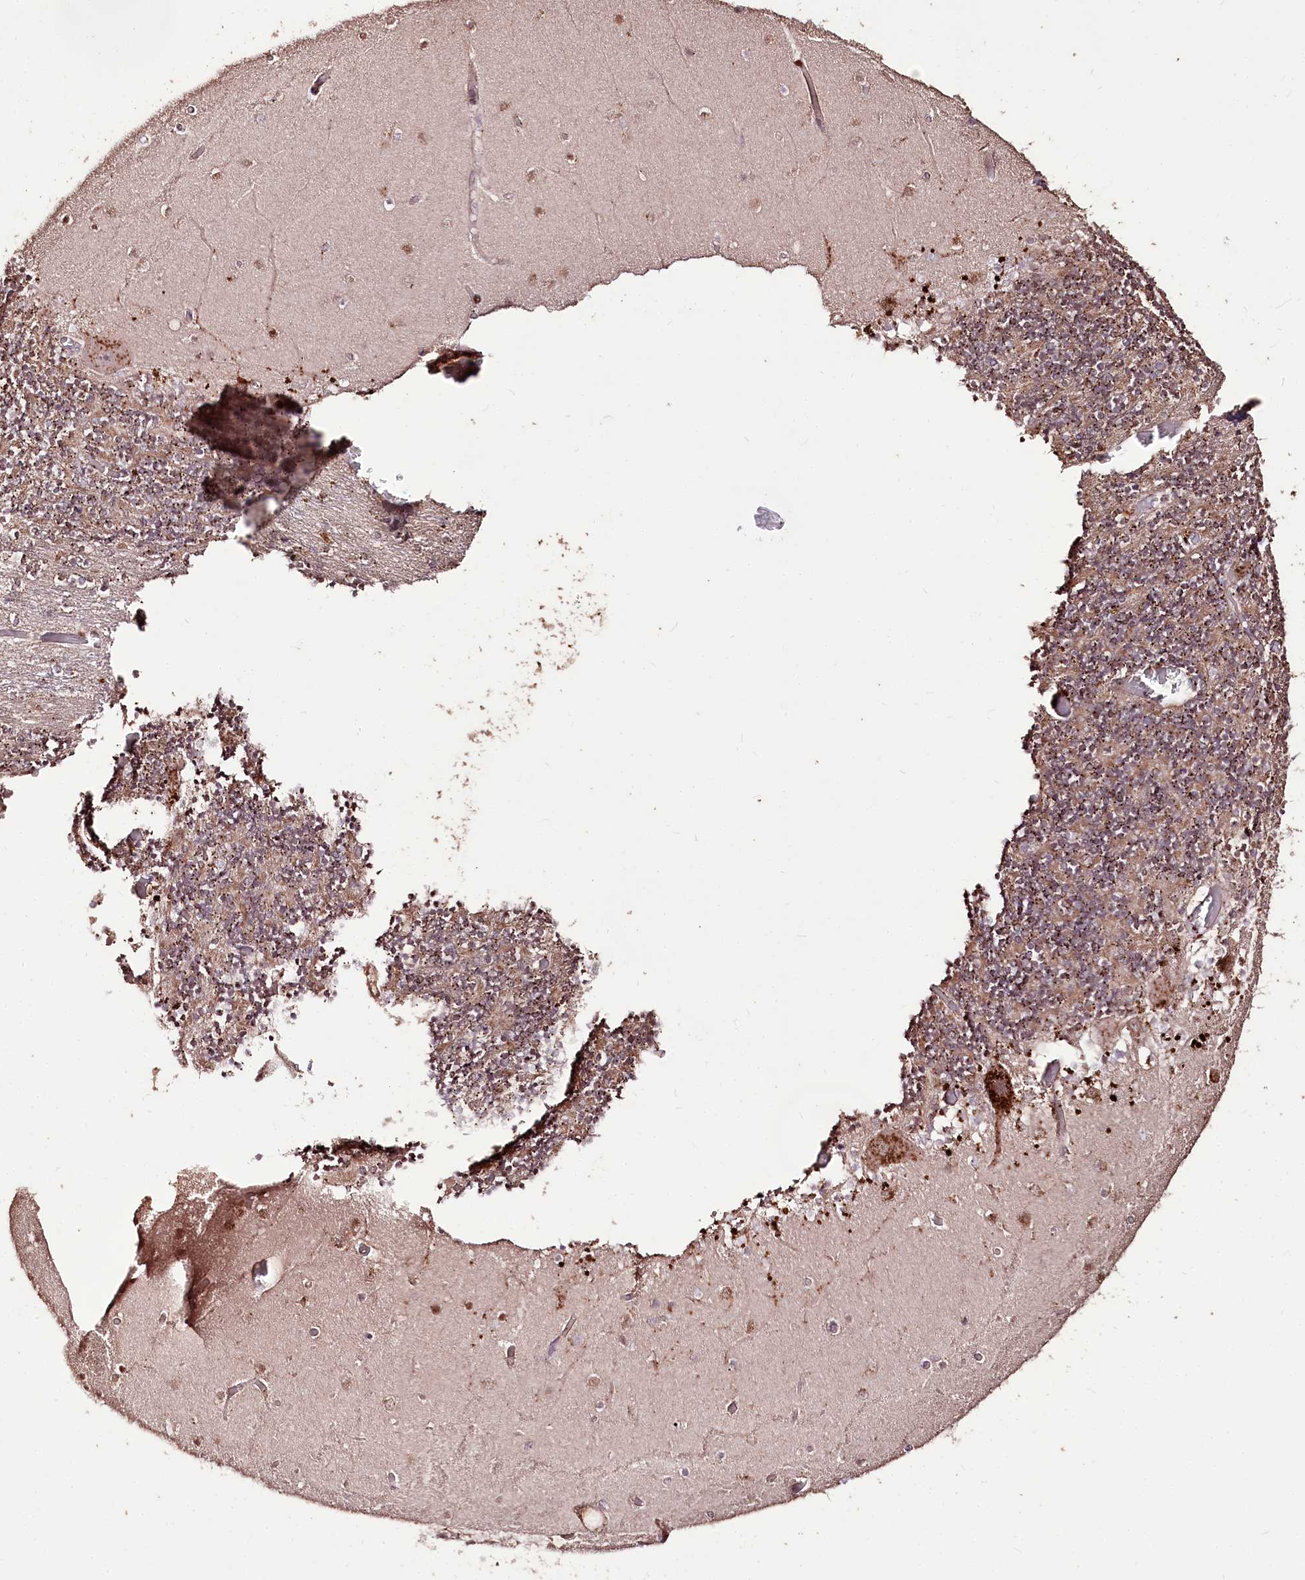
{"staining": {"intensity": "moderate", "quantity": ">75%", "location": "cytoplasmic/membranous"}, "tissue": "cerebellum", "cell_type": "Cells in granular layer", "image_type": "normal", "snomed": [{"axis": "morphology", "description": "Normal tissue, NOS"}, {"axis": "topography", "description": "Cerebellum"}], "caption": "Cells in granular layer demonstrate moderate cytoplasmic/membranous staining in about >75% of cells in unremarkable cerebellum. (DAB IHC with brightfield microscopy, high magnification).", "gene": "CARD19", "patient": {"sex": "female", "age": 28}}